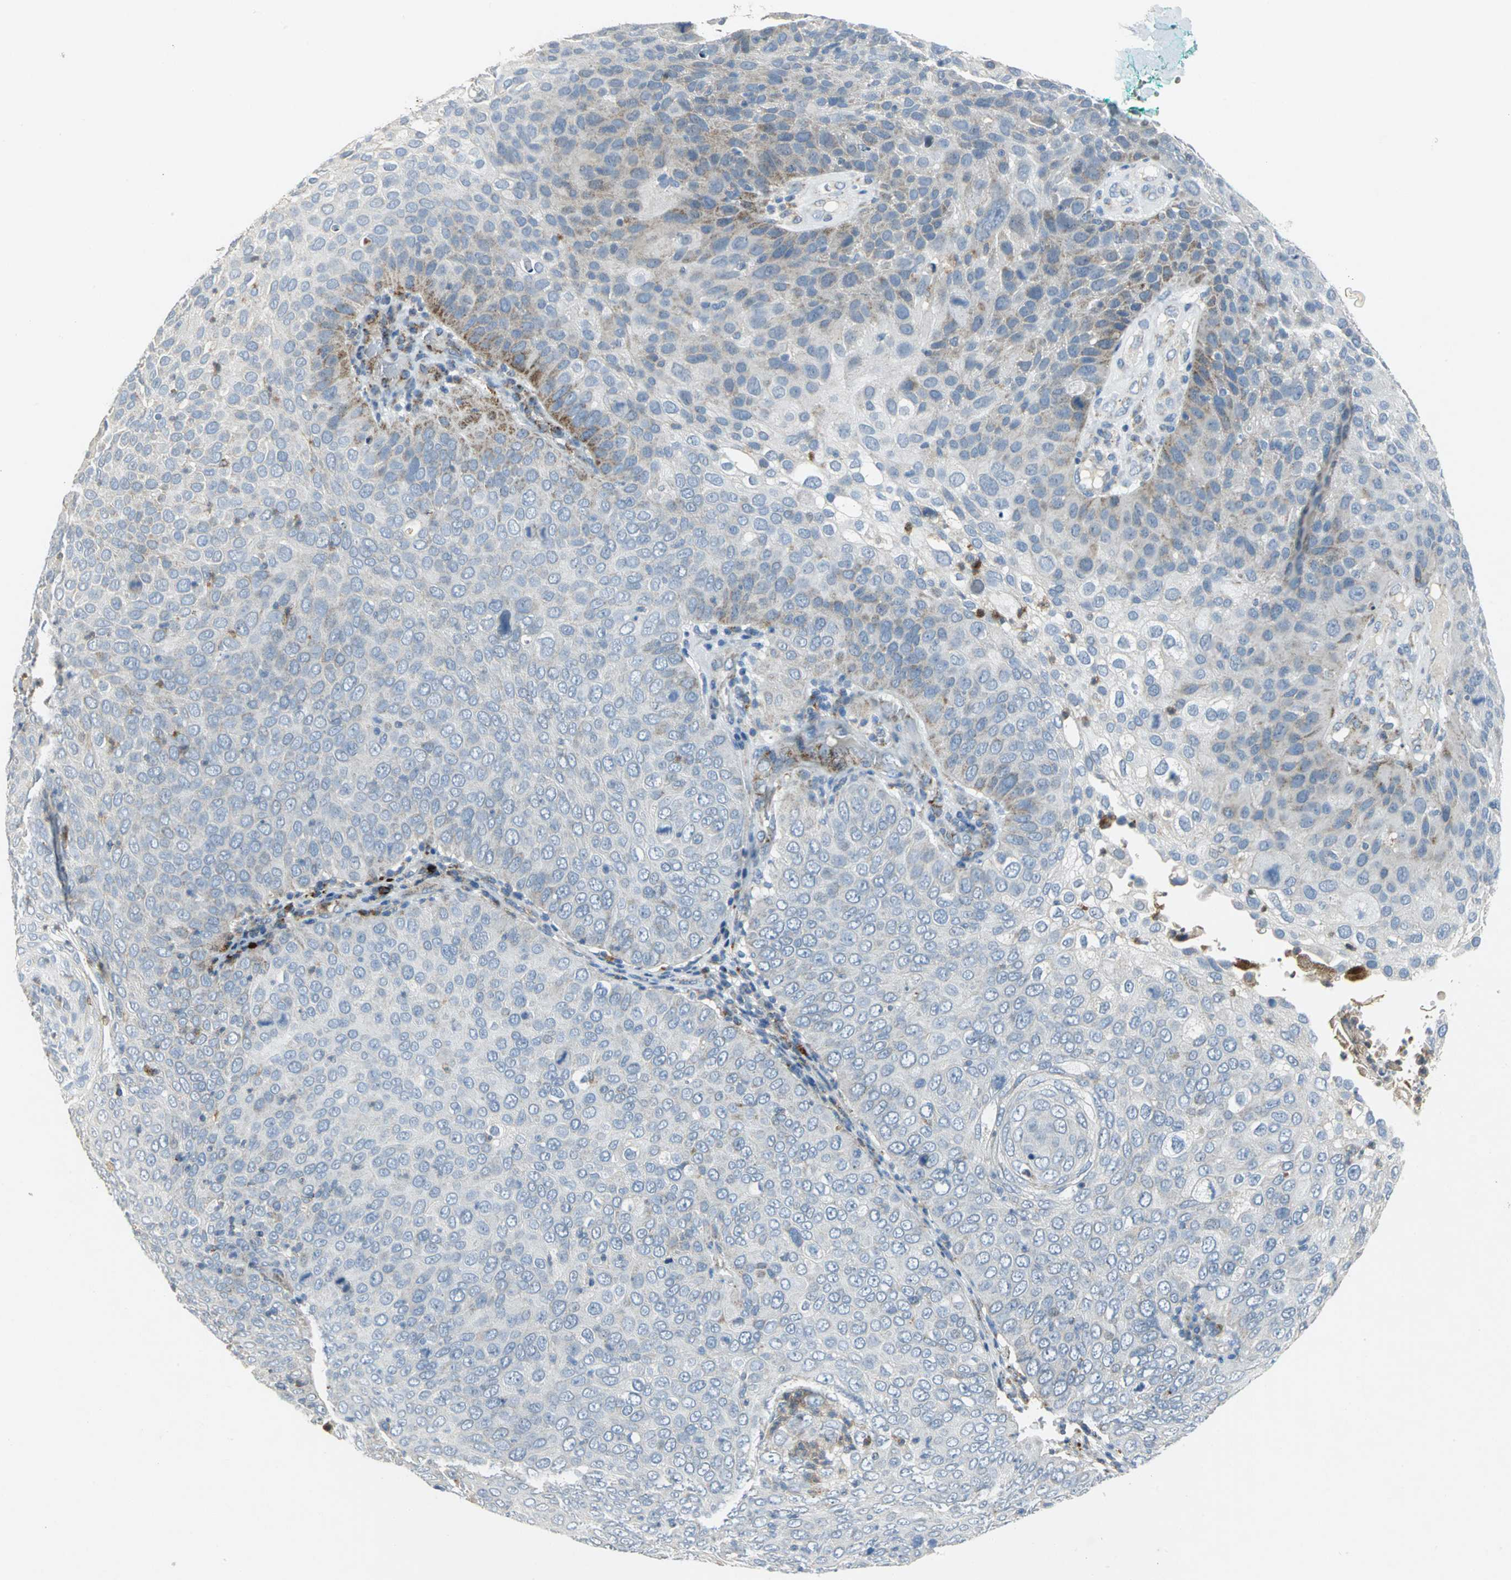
{"staining": {"intensity": "weak", "quantity": "<25%", "location": "cytoplasmic/membranous"}, "tissue": "skin cancer", "cell_type": "Tumor cells", "image_type": "cancer", "snomed": [{"axis": "morphology", "description": "Squamous cell carcinoma, NOS"}, {"axis": "topography", "description": "Skin"}], "caption": "The immunohistochemistry (IHC) histopathology image has no significant positivity in tumor cells of skin cancer (squamous cell carcinoma) tissue.", "gene": "SPPL2B", "patient": {"sex": "male", "age": 87}}